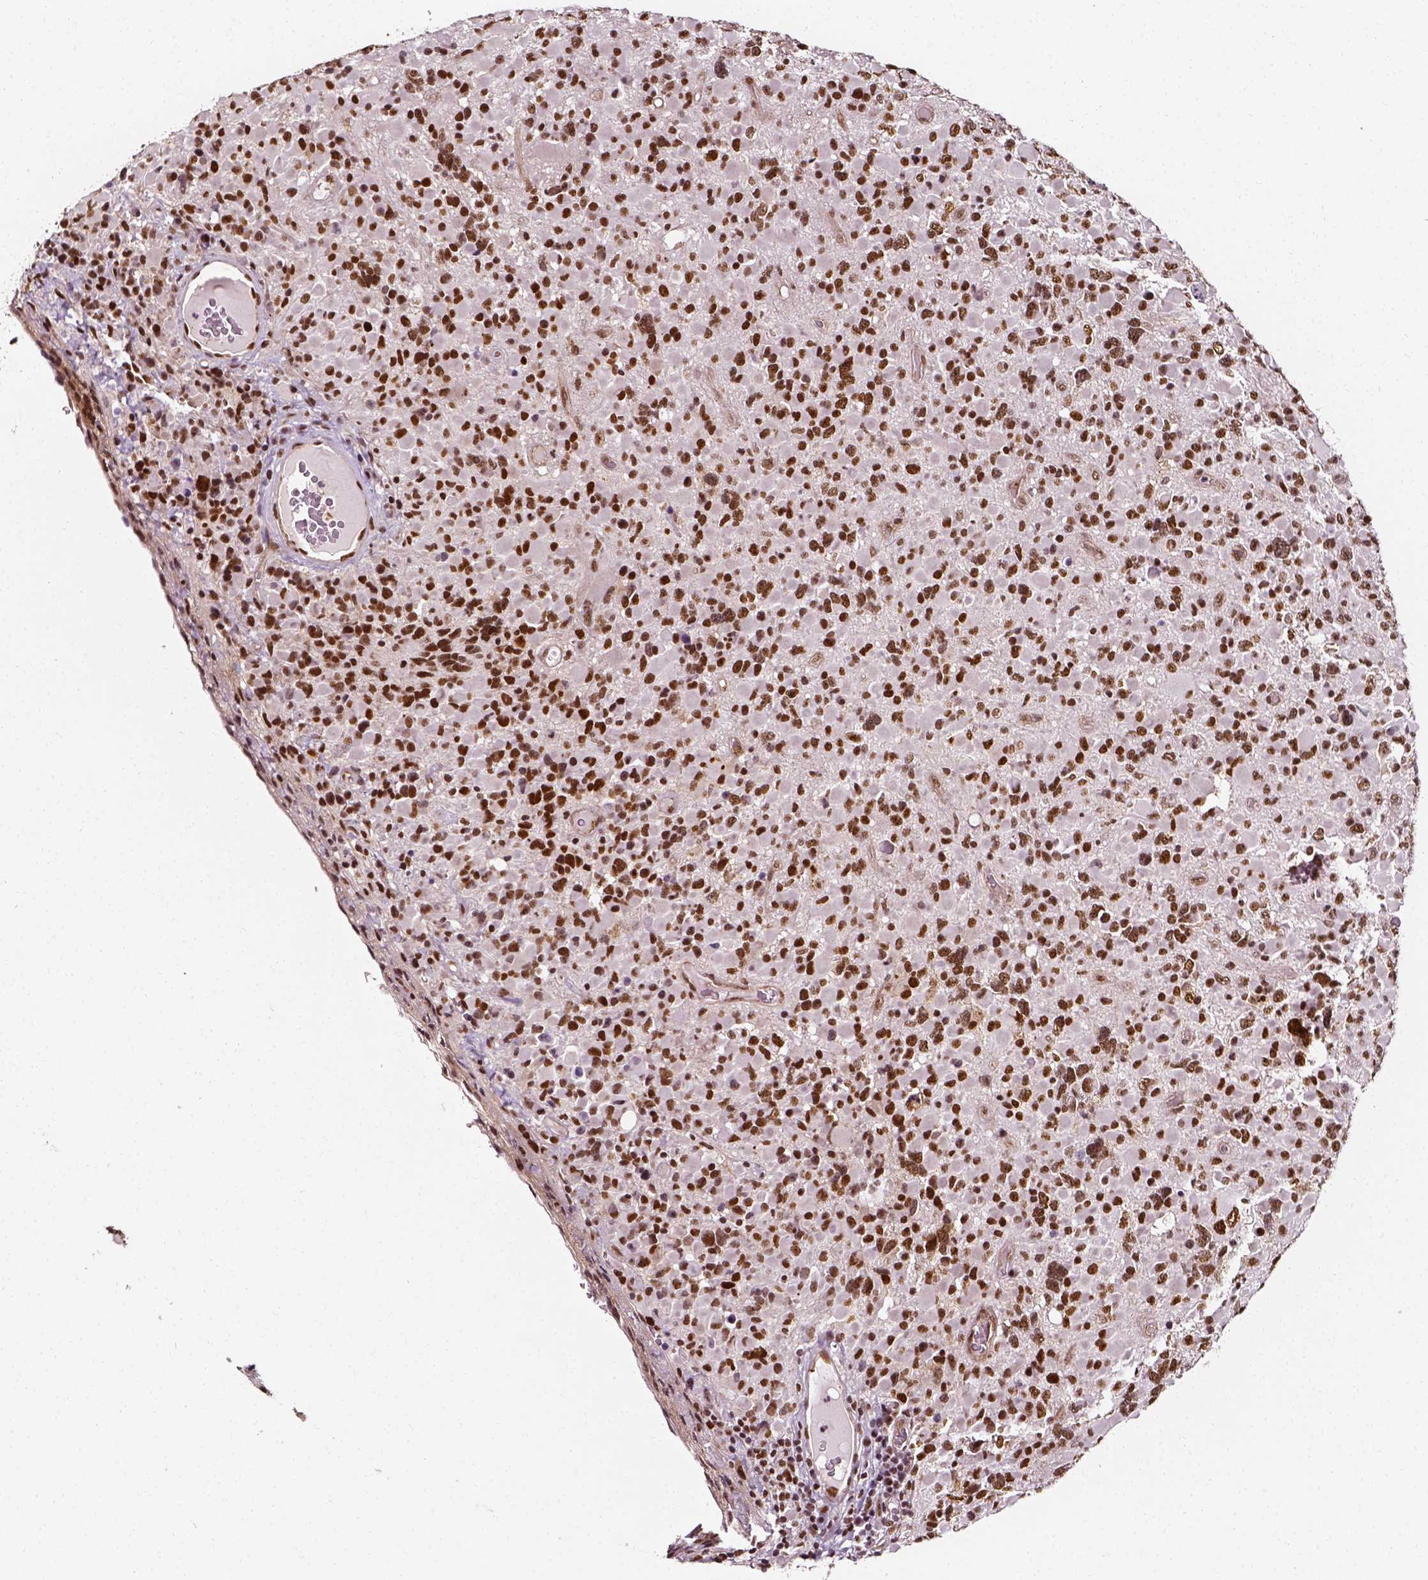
{"staining": {"intensity": "strong", "quantity": ">75%", "location": "nuclear"}, "tissue": "glioma", "cell_type": "Tumor cells", "image_type": "cancer", "snomed": [{"axis": "morphology", "description": "Glioma, malignant, High grade"}, {"axis": "topography", "description": "Brain"}], "caption": "High-grade glioma (malignant) tissue displays strong nuclear staining in about >75% of tumor cells, visualized by immunohistochemistry.", "gene": "NACC1", "patient": {"sex": "female", "age": 40}}